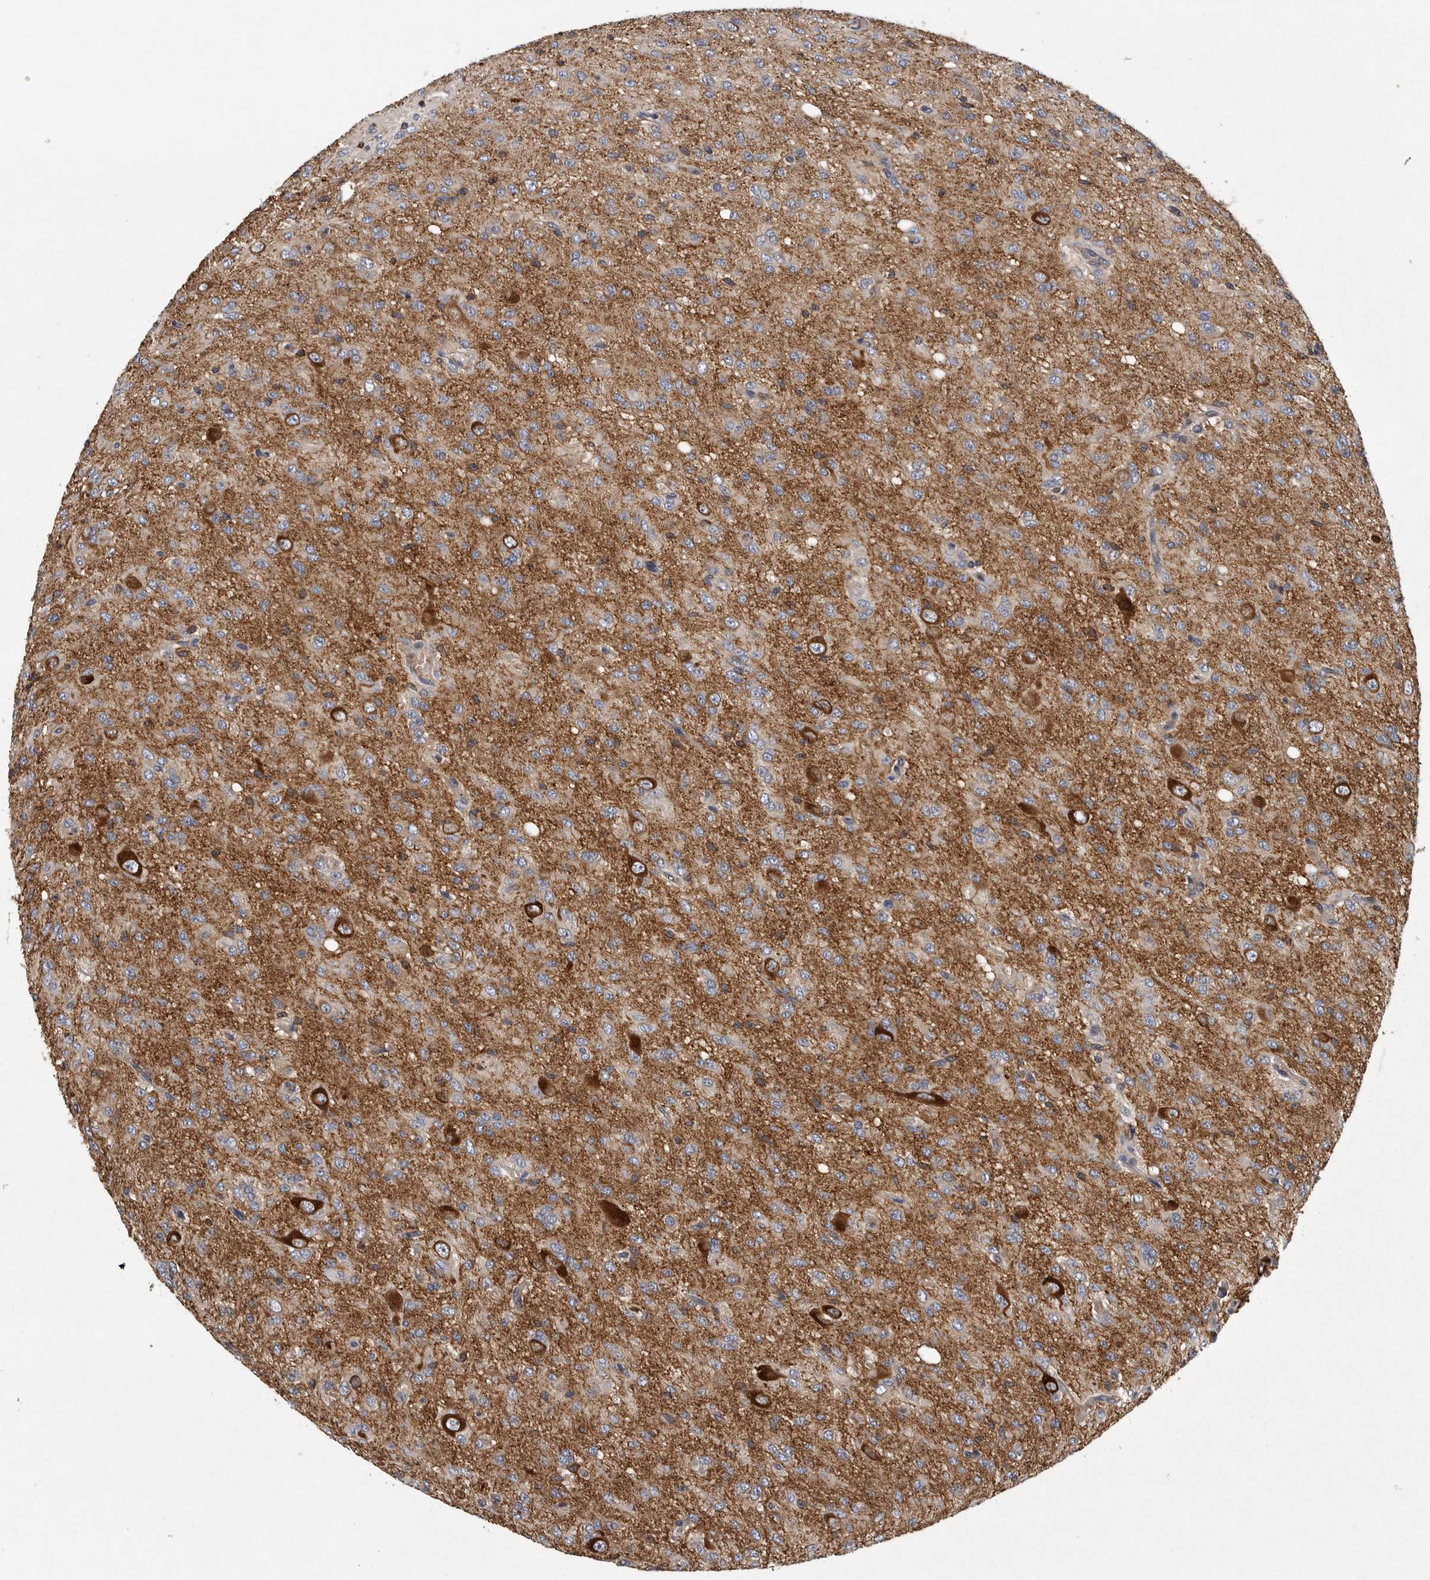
{"staining": {"intensity": "moderate", "quantity": "<25%", "location": "cytoplasmic/membranous"}, "tissue": "glioma", "cell_type": "Tumor cells", "image_type": "cancer", "snomed": [{"axis": "morphology", "description": "Glioma, malignant, High grade"}, {"axis": "topography", "description": "Brain"}], "caption": "Moderate cytoplasmic/membranous staining for a protein is identified in about <25% of tumor cells of glioma using immunohistochemistry.", "gene": "OXR1", "patient": {"sex": "female", "age": 59}}